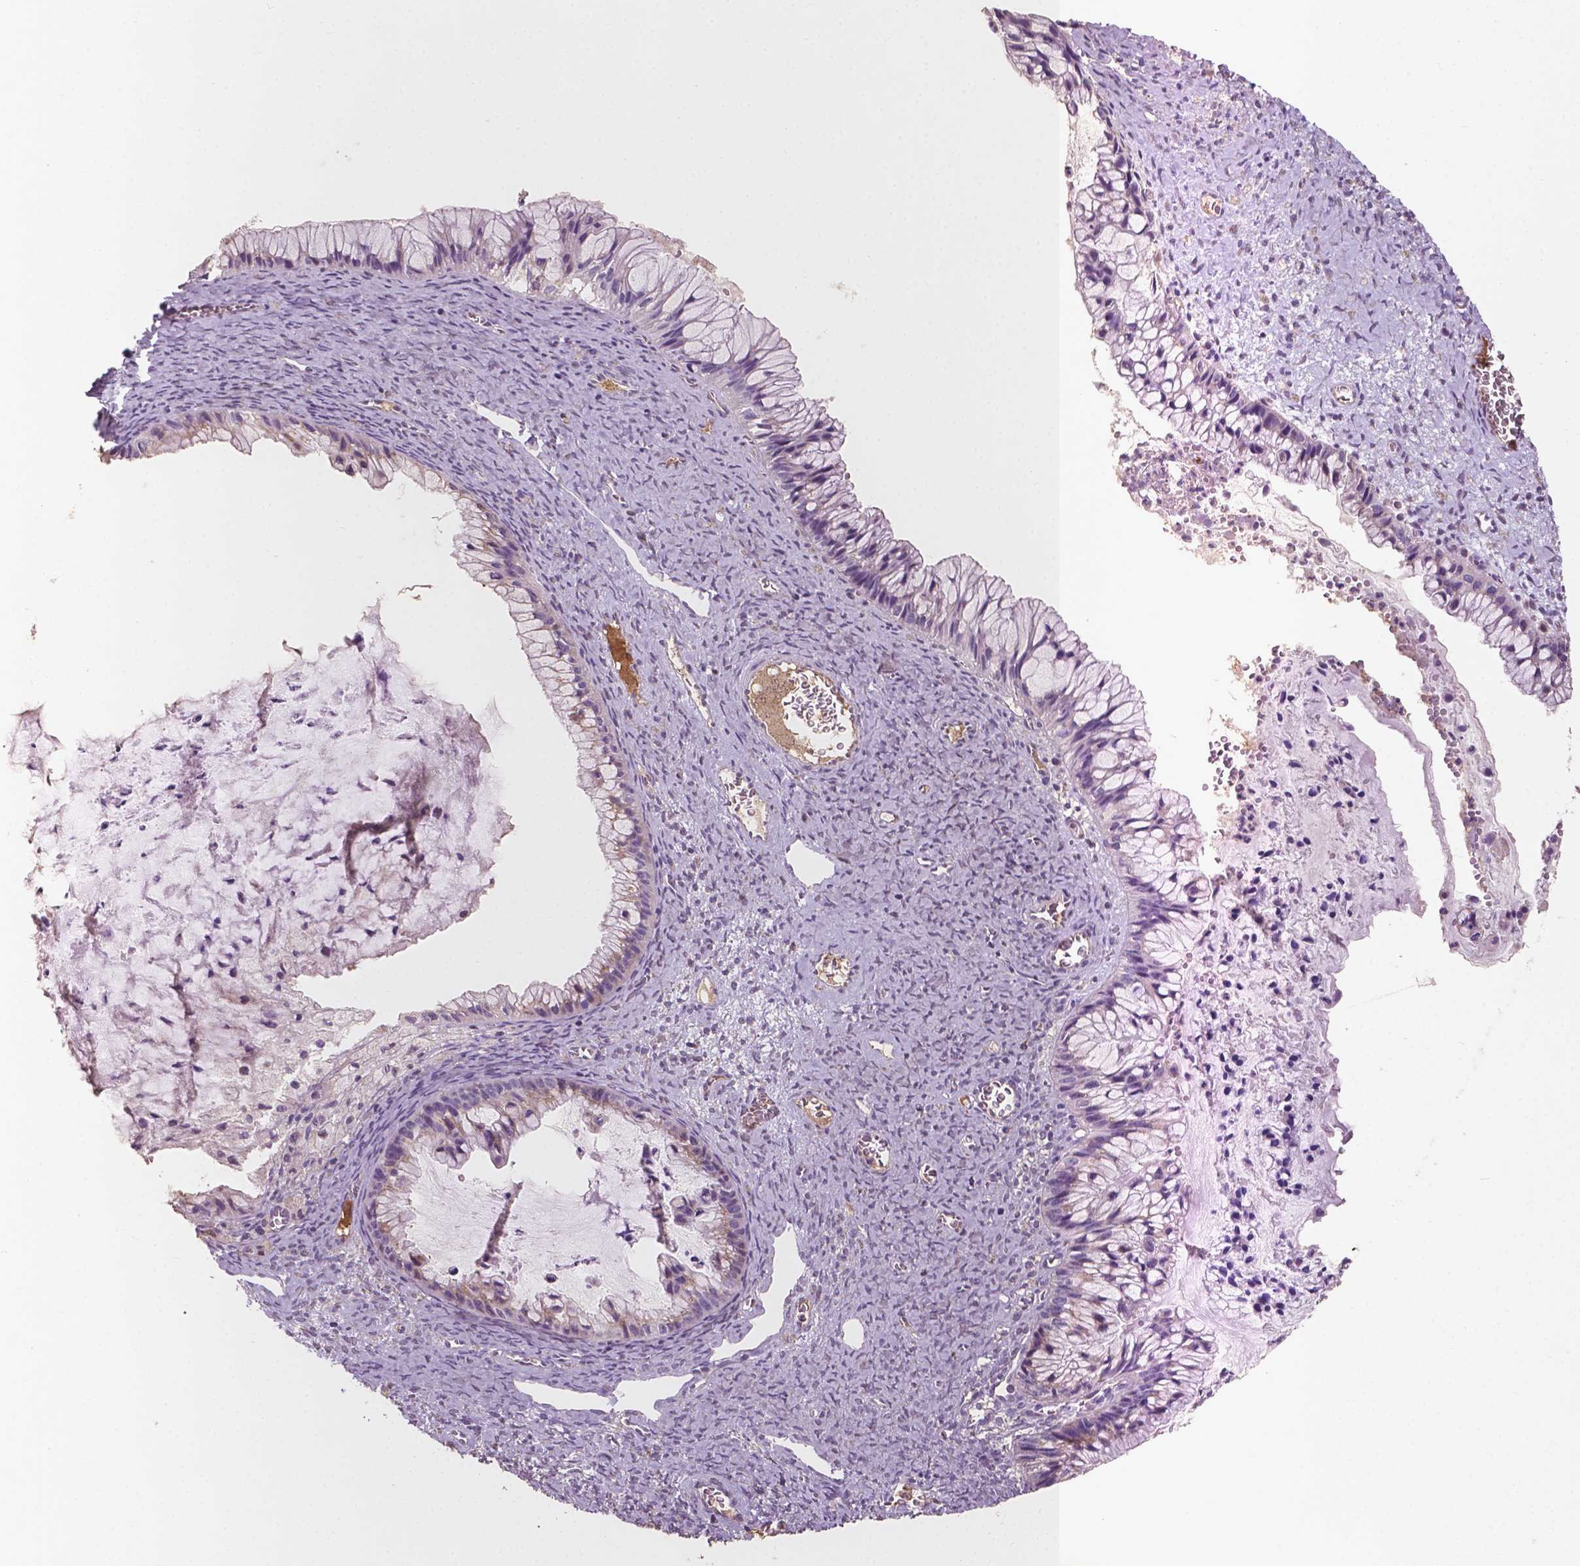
{"staining": {"intensity": "weak", "quantity": "25%-75%", "location": "cytoplasmic/membranous"}, "tissue": "ovarian cancer", "cell_type": "Tumor cells", "image_type": "cancer", "snomed": [{"axis": "morphology", "description": "Cystadenocarcinoma, mucinous, NOS"}, {"axis": "topography", "description": "Ovary"}], "caption": "DAB (3,3'-diaminobenzidine) immunohistochemical staining of ovarian cancer demonstrates weak cytoplasmic/membranous protein expression in approximately 25%-75% of tumor cells.", "gene": "EBAG9", "patient": {"sex": "female", "age": 72}}